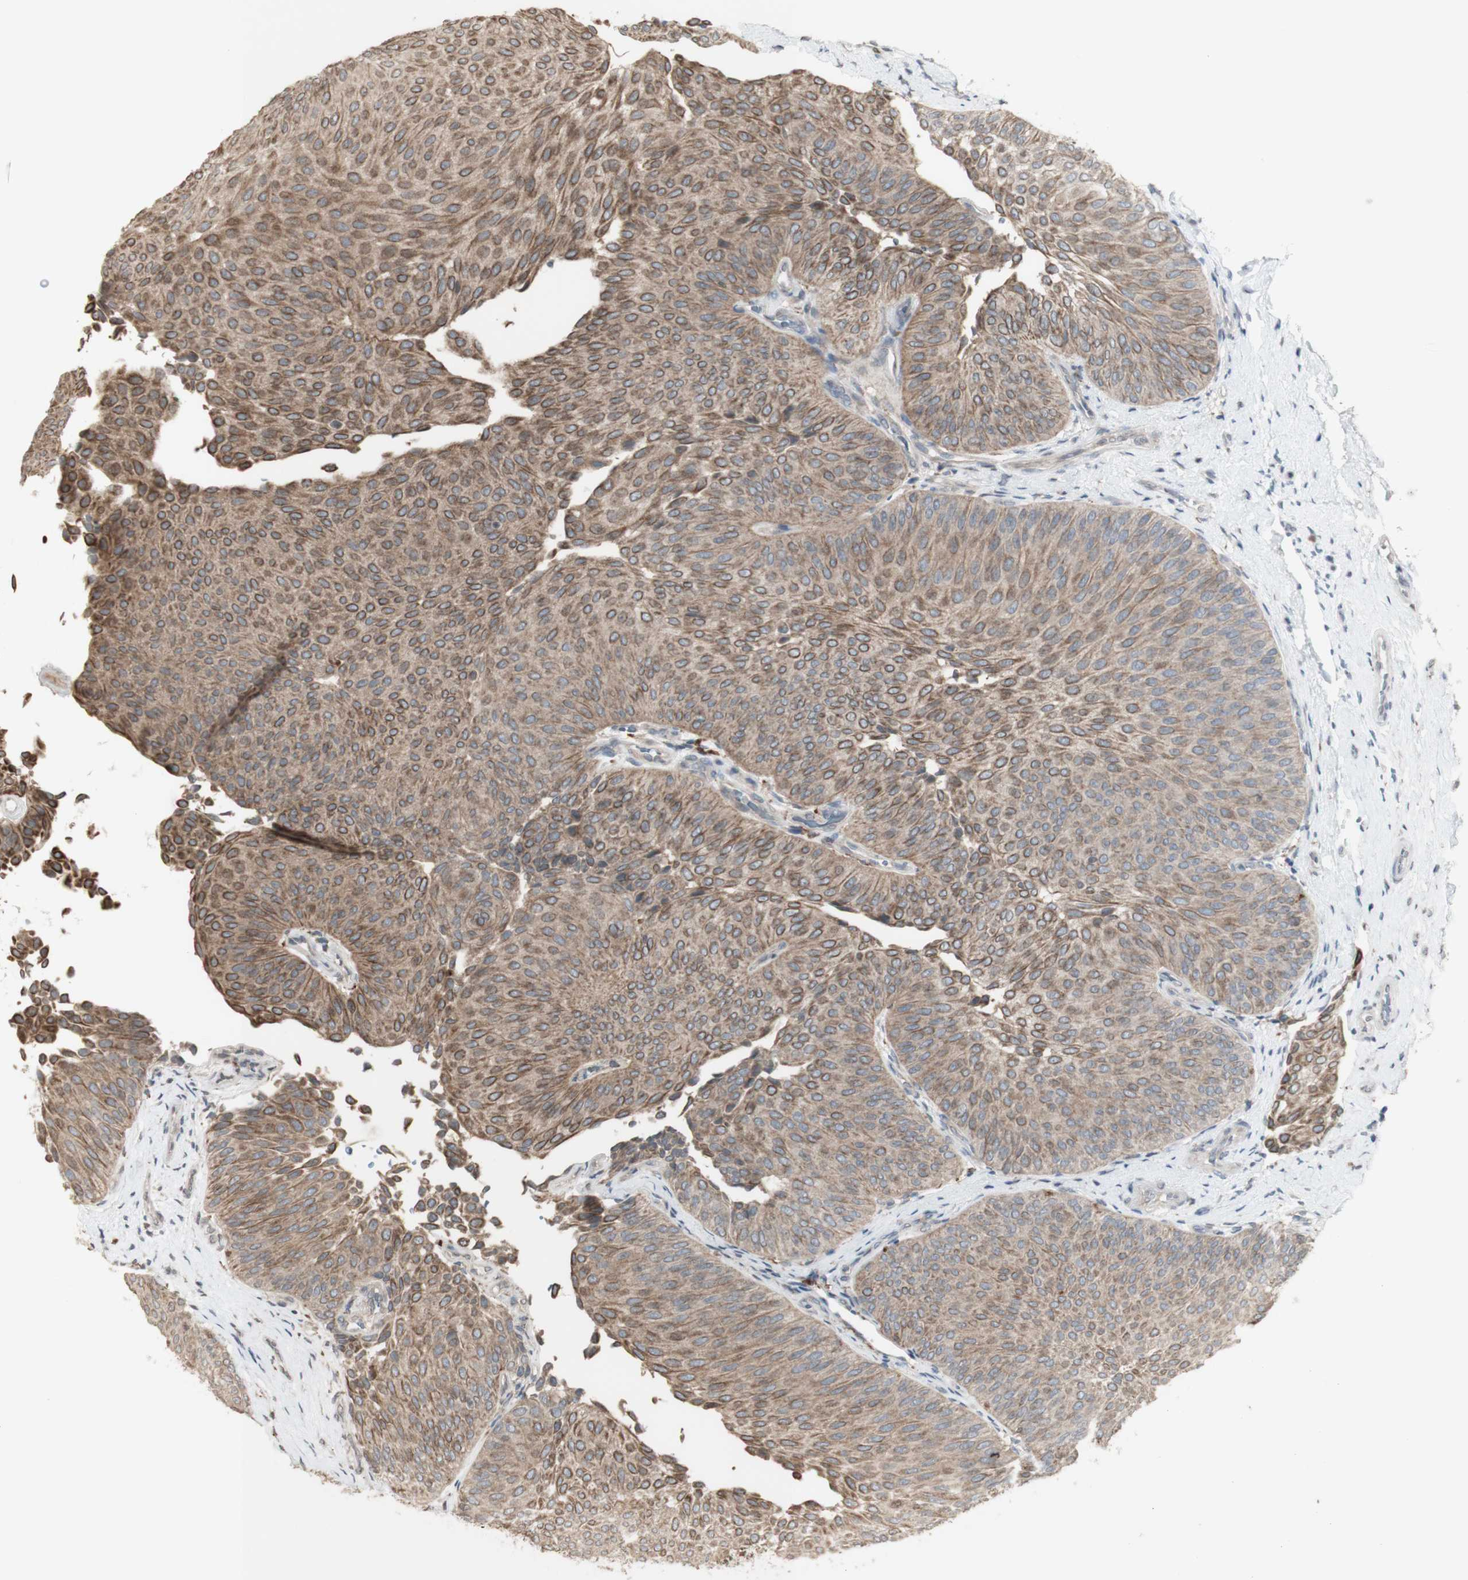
{"staining": {"intensity": "moderate", "quantity": ">75%", "location": "cytoplasmic/membranous"}, "tissue": "urothelial cancer", "cell_type": "Tumor cells", "image_type": "cancer", "snomed": [{"axis": "morphology", "description": "Urothelial carcinoma, Low grade"}, {"axis": "topography", "description": "Urinary bladder"}], "caption": "This image shows urothelial carcinoma (low-grade) stained with immunohistochemistry (IHC) to label a protein in brown. The cytoplasmic/membranous of tumor cells show moderate positivity for the protein. Nuclei are counter-stained blue.", "gene": "ATP6V1E1", "patient": {"sex": "female", "age": 60}}